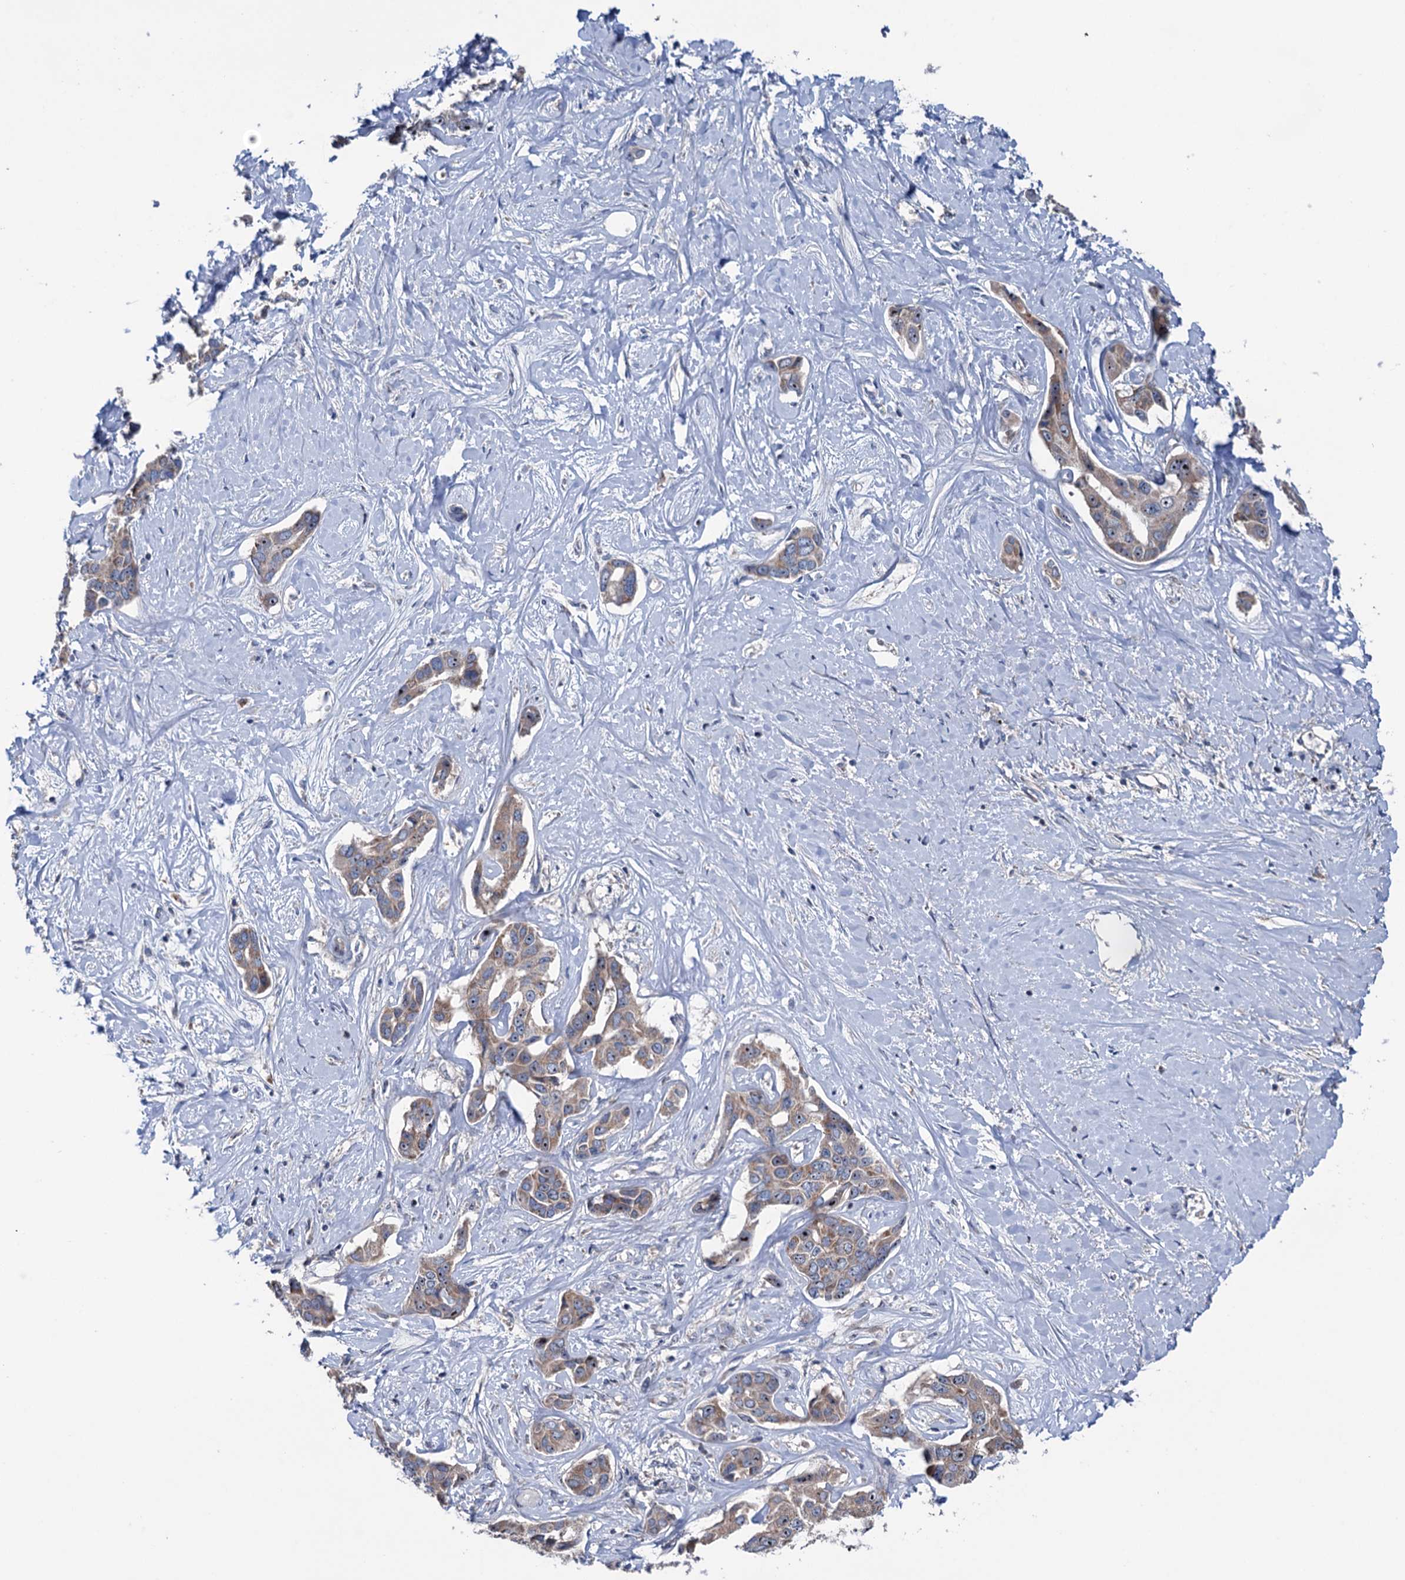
{"staining": {"intensity": "moderate", "quantity": ">75%", "location": "cytoplasmic/membranous,nuclear"}, "tissue": "liver cancer", "cell_type": "Tumor cells", "image_type": "cancer", "snomed": [{"axis": "morphology", "description": "Cholangiocarcinoma"}, {"axis": "topography", "description": "Liver"}], "caption": "There is medium levels of moderate cytoplasmic/membranous and nuclear expression in tumor cells of cholangiocarcinoma (liver), as demonstrated by immunohistochemical staining (brown color).", "gene": "HTR3B", "patient": {"sex": "male", "age": 59}}